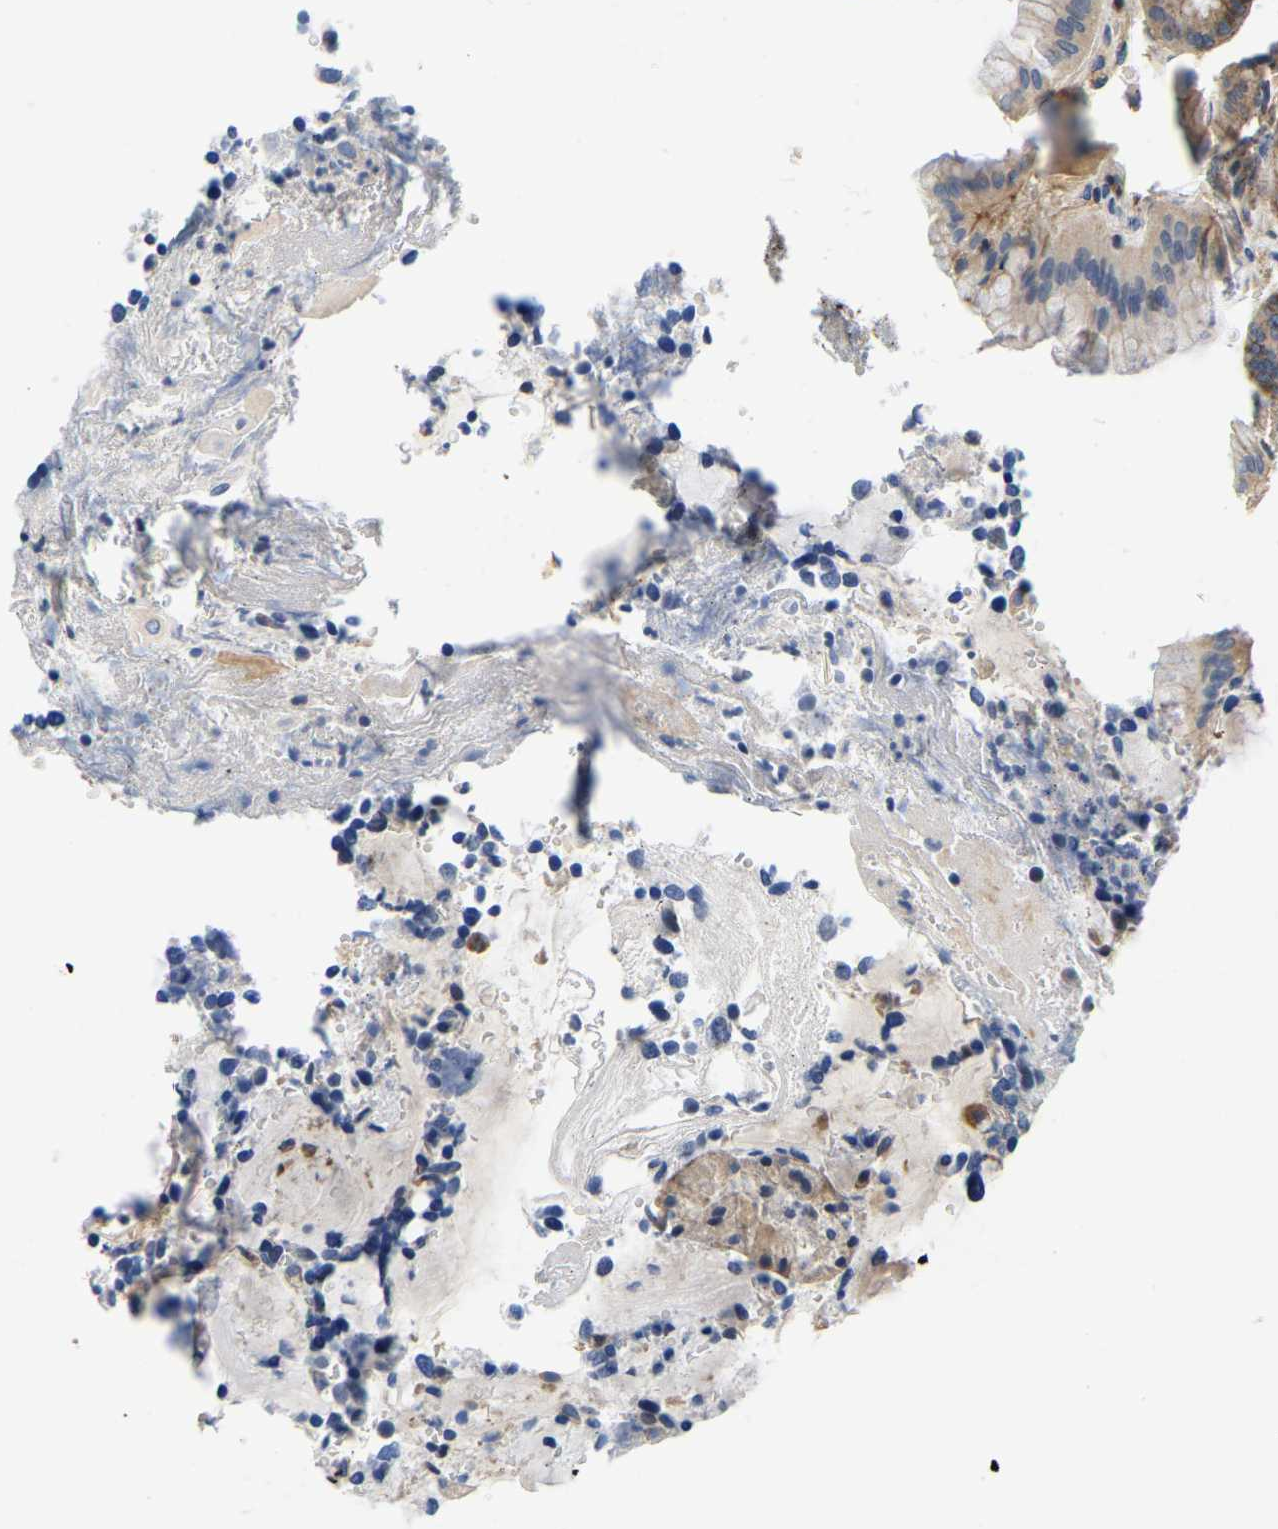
{"staining": {"intensity": "weak", "quantity": "25%-75%", "location": "cytoplasmic/membranous"}, "tissue": "stomach", "cell_type": "Glandular cells", "image_type": "normal", "snomed": [{"axis": "morphology", "description": "Normal tissue, NOS"}, {"axis": "morphology", "description": "Carcinoid, malignant, NOS"}, {"axis": "topography", "description": "Stomach, upper"}], "caption": "Immunohistochemistry (IHC) micrograph of normal stomach: human stomach stained using IHC reveals low levels of weak protein expression localized specifically in the cytoplasmic/membranous of glandular cells, appearing as a cytoplasmic/membranous brown color.", "gene": "LIAS", "patient": {"sex": "male", "age": 39}}